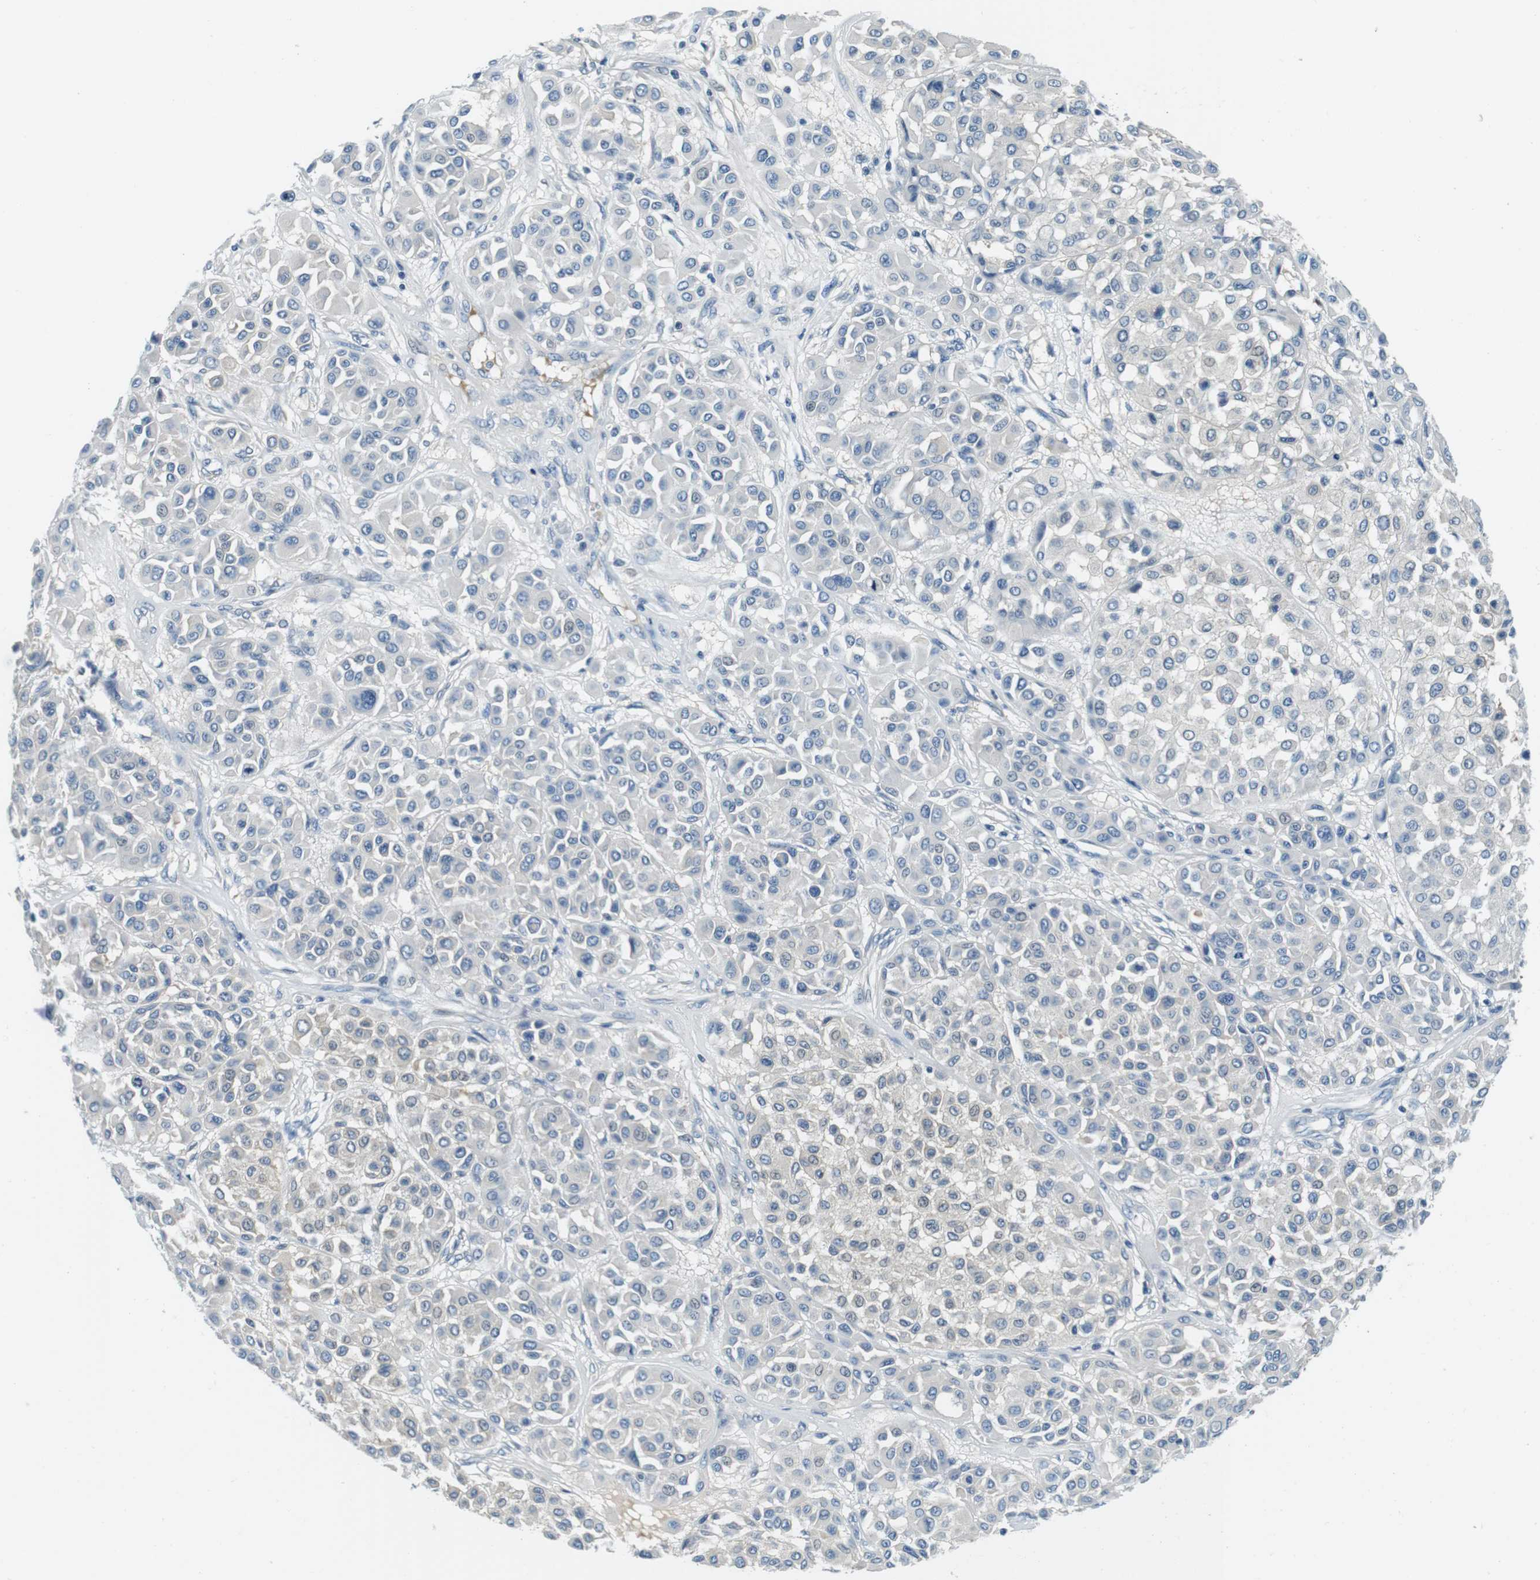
{"staining": {"intensity": "negative", "quantity": "none", "location": "none"}, "tissue": "melanoma", "cell_type": "Tumor cells", "image_type": "cancer", "snomed": [{"axis": "morphology", "description": "Malignant melanoma, Metastatic site"}, {"axis": "topography", "description": "Soft tissue"}], "caption": "An immunohistochemistry micrograph of malignant melanoma (metastatic site) is shown. There is no staining in tumor cells of malignant melanoma (metastatic site).", "gene": "KCNJ5", "patient": {"sex": "male", "age": 41}}